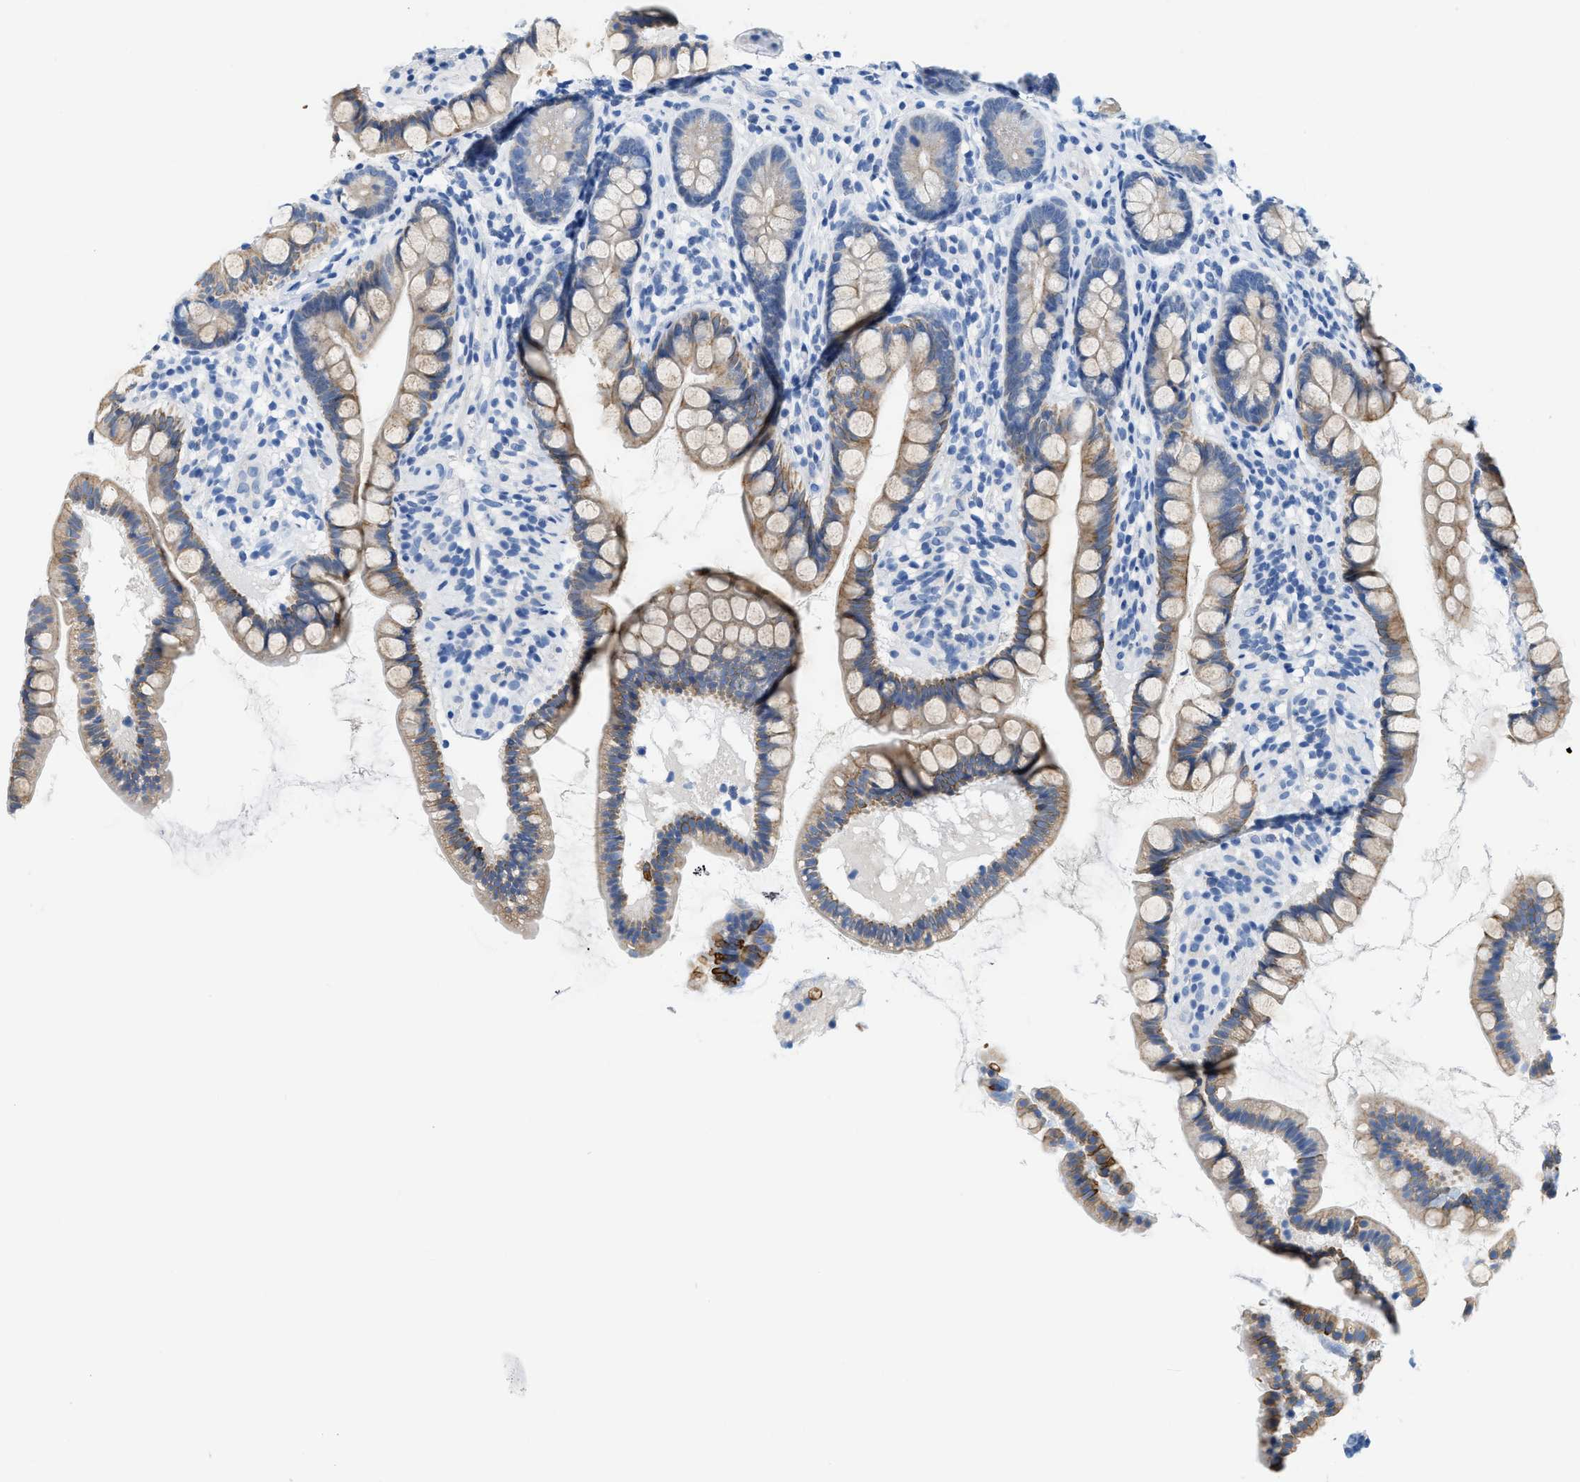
{"staining": {"intensity": "weak", "quantity": "25%-75%", "location": "cytoplasmic/membranous"}, "tissue": "small intestine", "cell_type": "Glandular cells", "image_type": "normal", "snomed": [{"axis": "morphology", "description": "Normal tissue, NOS"}, {"axis": "topography", "description": "Small intestine"}], "caption": "High-magnification brightfield microscopy of unremarkable small intestine stained with DAB (3,3'-diaminobenzidine) (brown) and counterstained with hematoxylin (blue). glandular cells exhibit weak cytoplasmic/membranous expression is identified in approximately25%-75% of cells. Immunohistochemistry stains the protein in brown and the nuclei are stained blue.", "gene": "BPGM", "patient": {"sex": "female", "age": 84}}